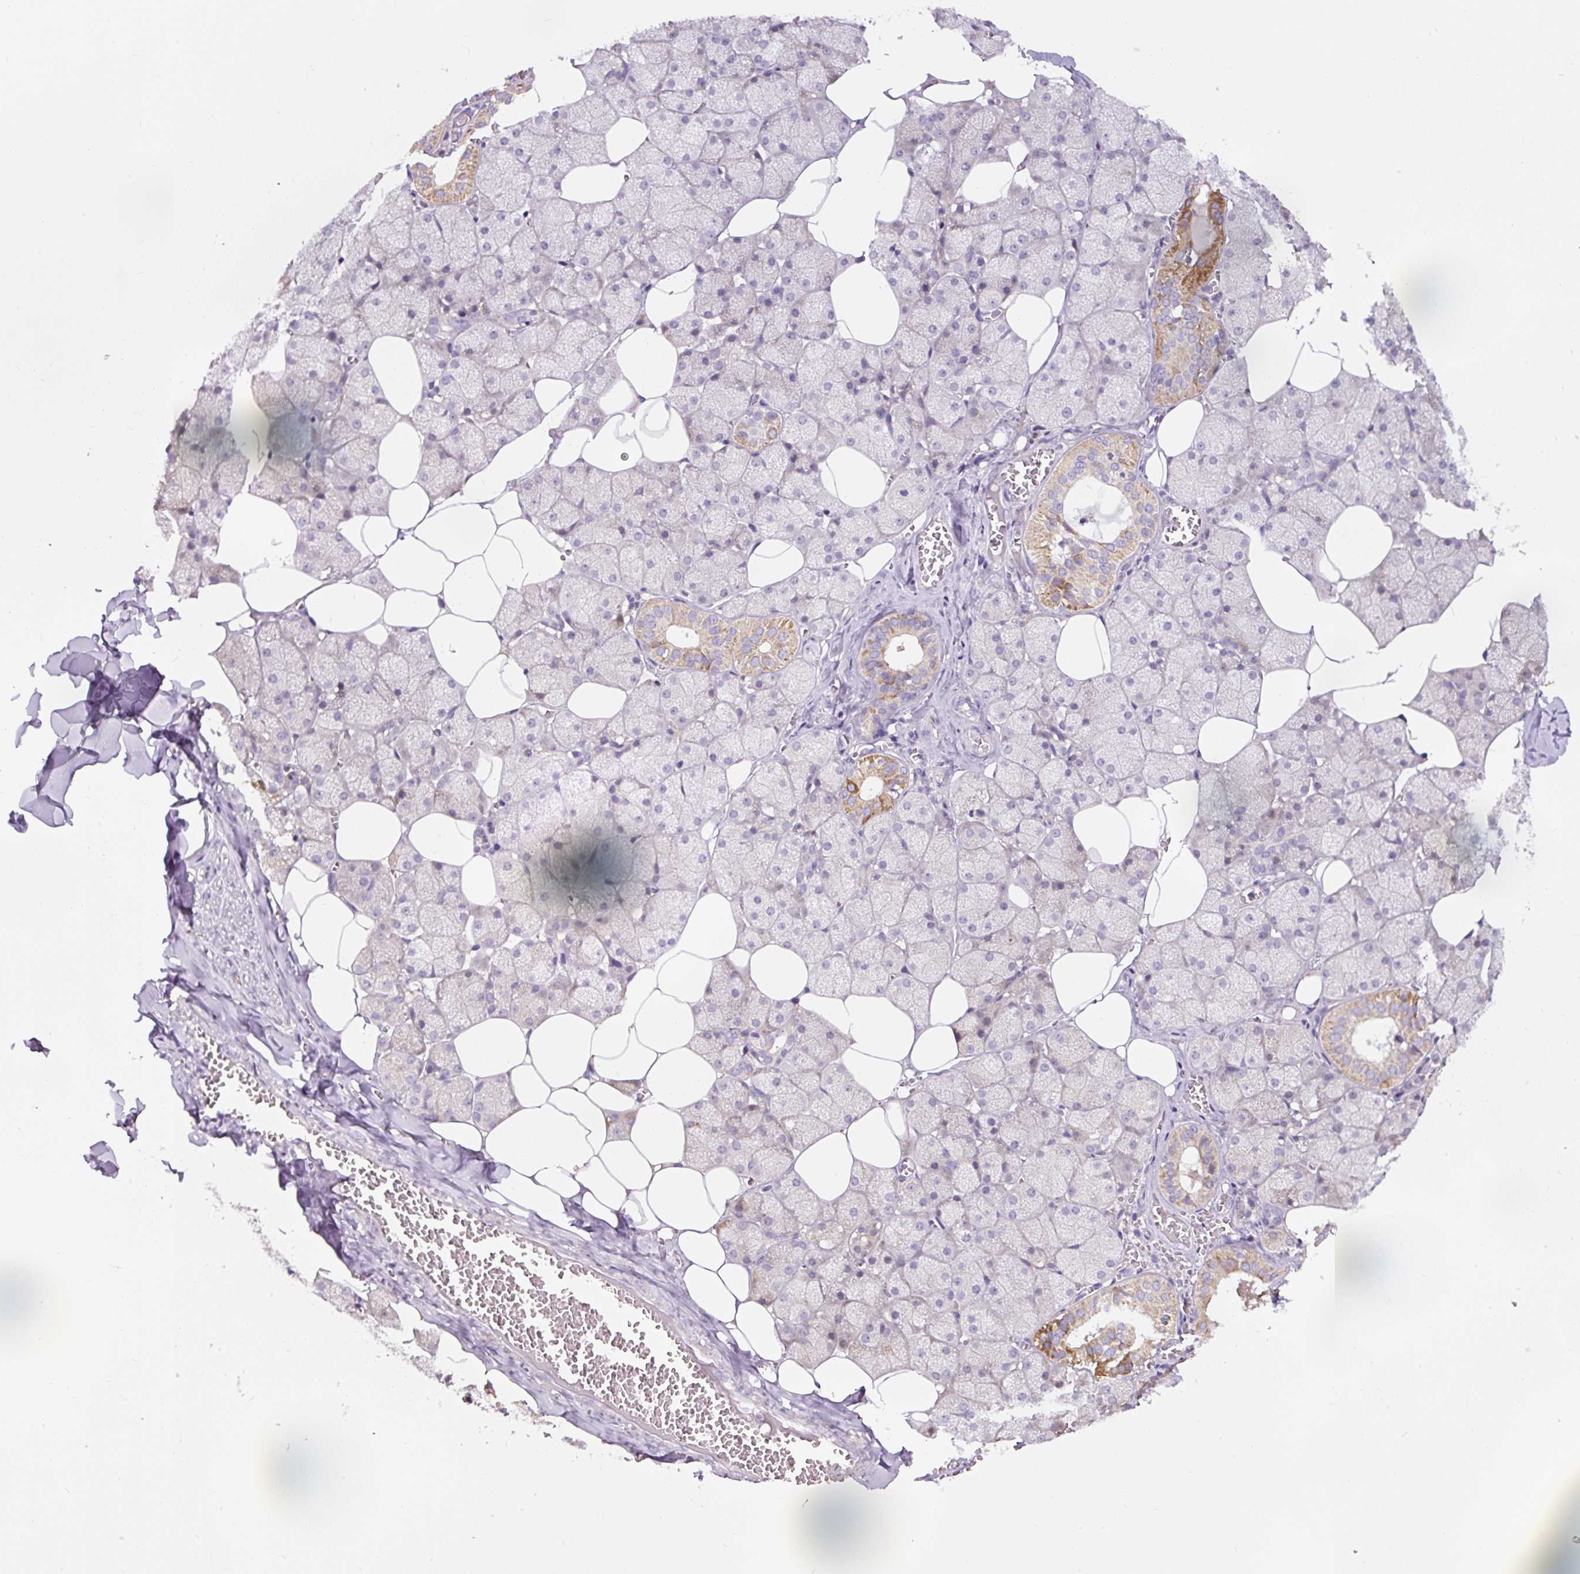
{"staining": {"intensity": "moderate", "quantity": "25%-75%", "location": "cytoplasmic/membranous"}, "tissue": "salivary gland", "cell_type": "Glandular cells", "image_type": "normal", "snomed": [{"axis": "morphology", "description": "Normal tissue, NOS"}, {"axis": "topography", "description": "Salivary gland"}, {"axis": "topography", "description": "Peripheral nerve tissue"}], "caption": "A high-resolution image shows immunohistochemistry (IHC) staining of unremarkable salivary gland, which displays moderate cytoplasmic/membranous staining in approximately 25%-75% of glandular cells. (DAB IHC with brightfield microscopy, high magnification).", "gene": "HPS4", "patient": {"sex": "male", "age": 38}}